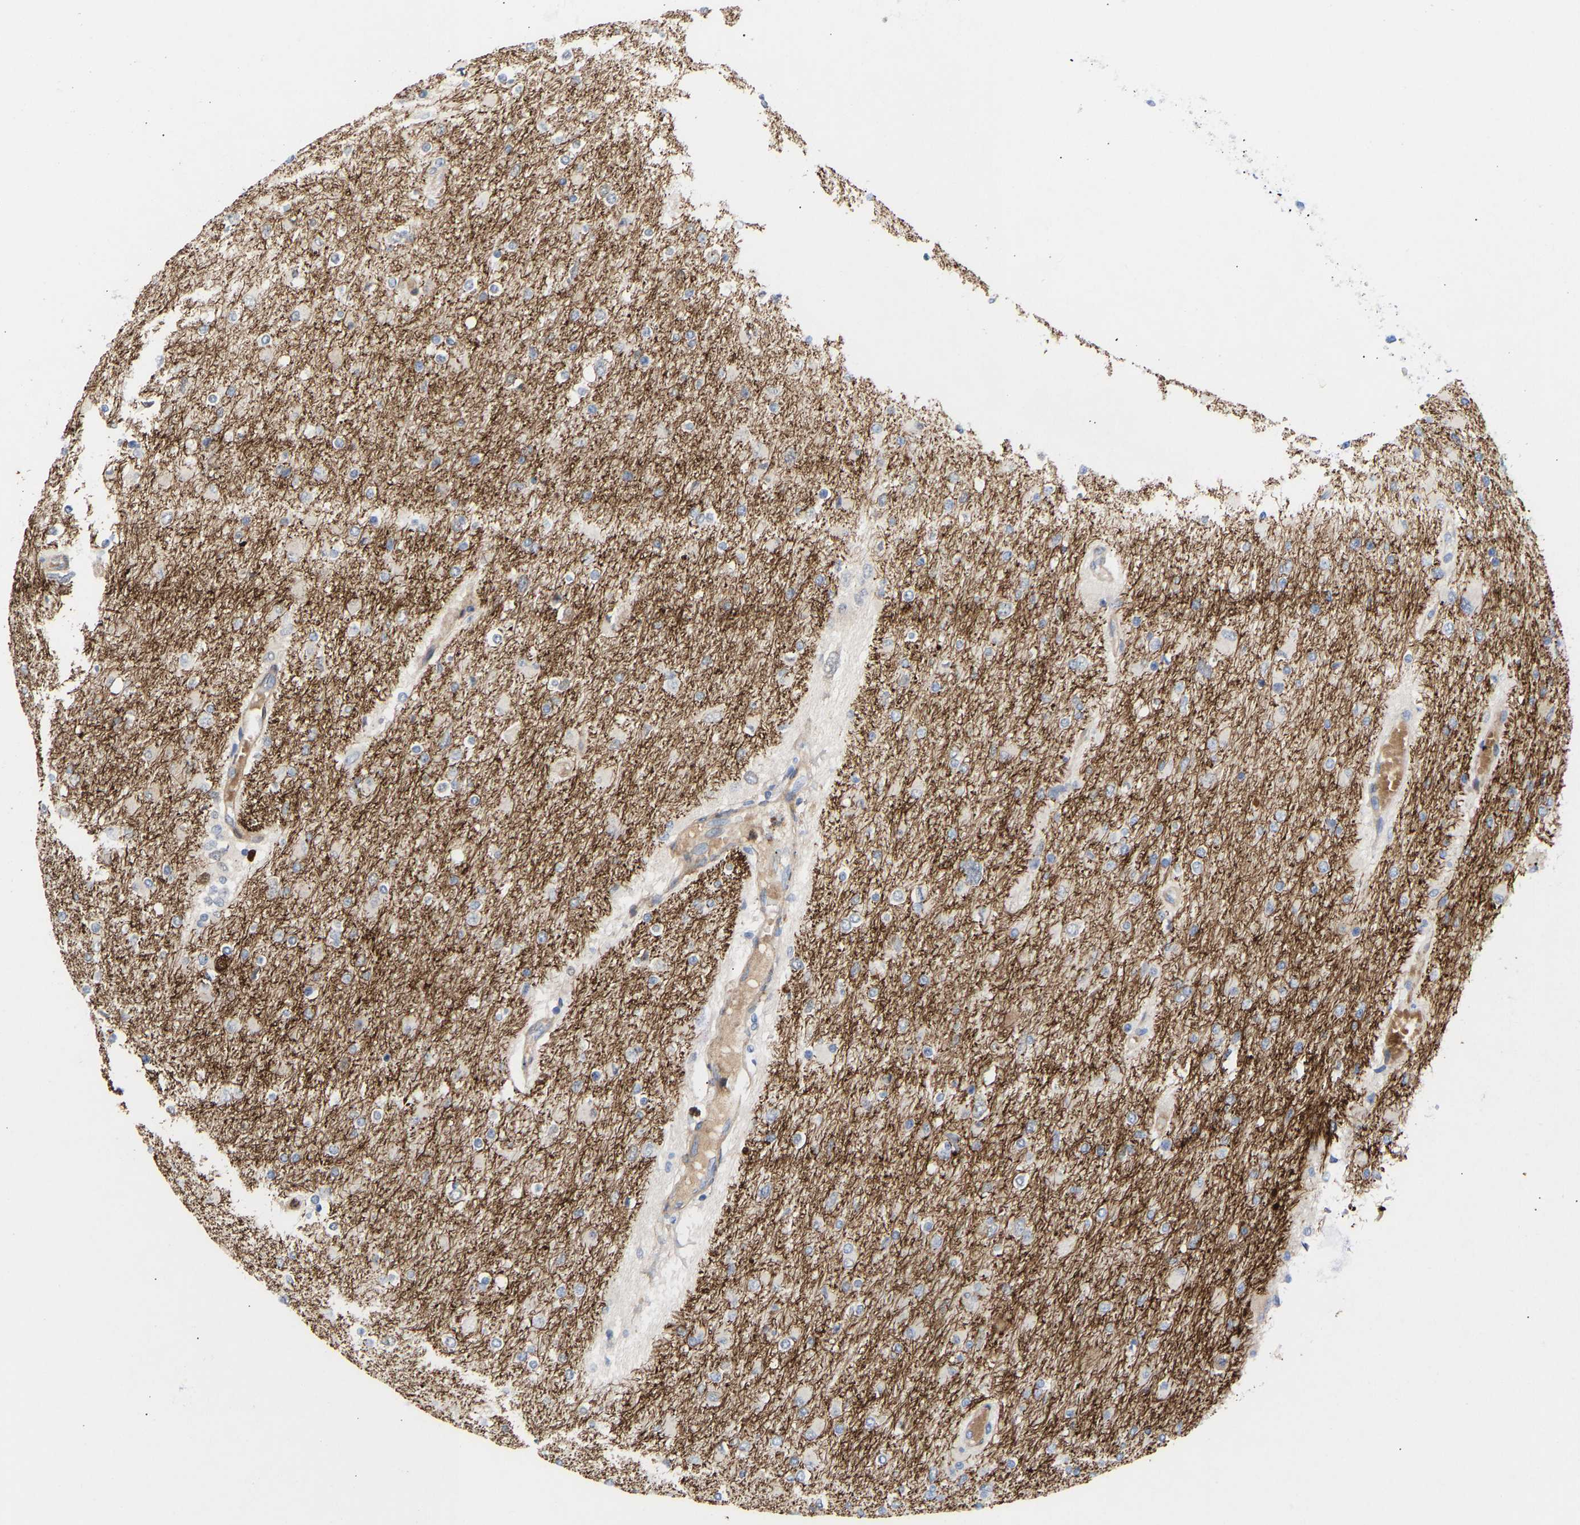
{"staining": {"intensity": "moderate", "quantity": "<25%", "location": "cytoplasmic/membranous"}, "tissue": "glioma", "cell_type": "Tumor cells", "image_type": "cancer", "snomed": [{"axis": "morphology", "description": "Glioma, malignant, High grade"}, {"axis": "topography", "description": "Cerebral cortex"}], "caption": "This histopathology image exhibits glioma stained with immunohistochemistry (IHC) to label a protein in brown. The cytoplasmic/membranous of tumor cells show moderate positivity for the protein. Nuclei are counter-stained blue.", "gene": "AMPH", "patient": {"sex": "female", "age": 36}}